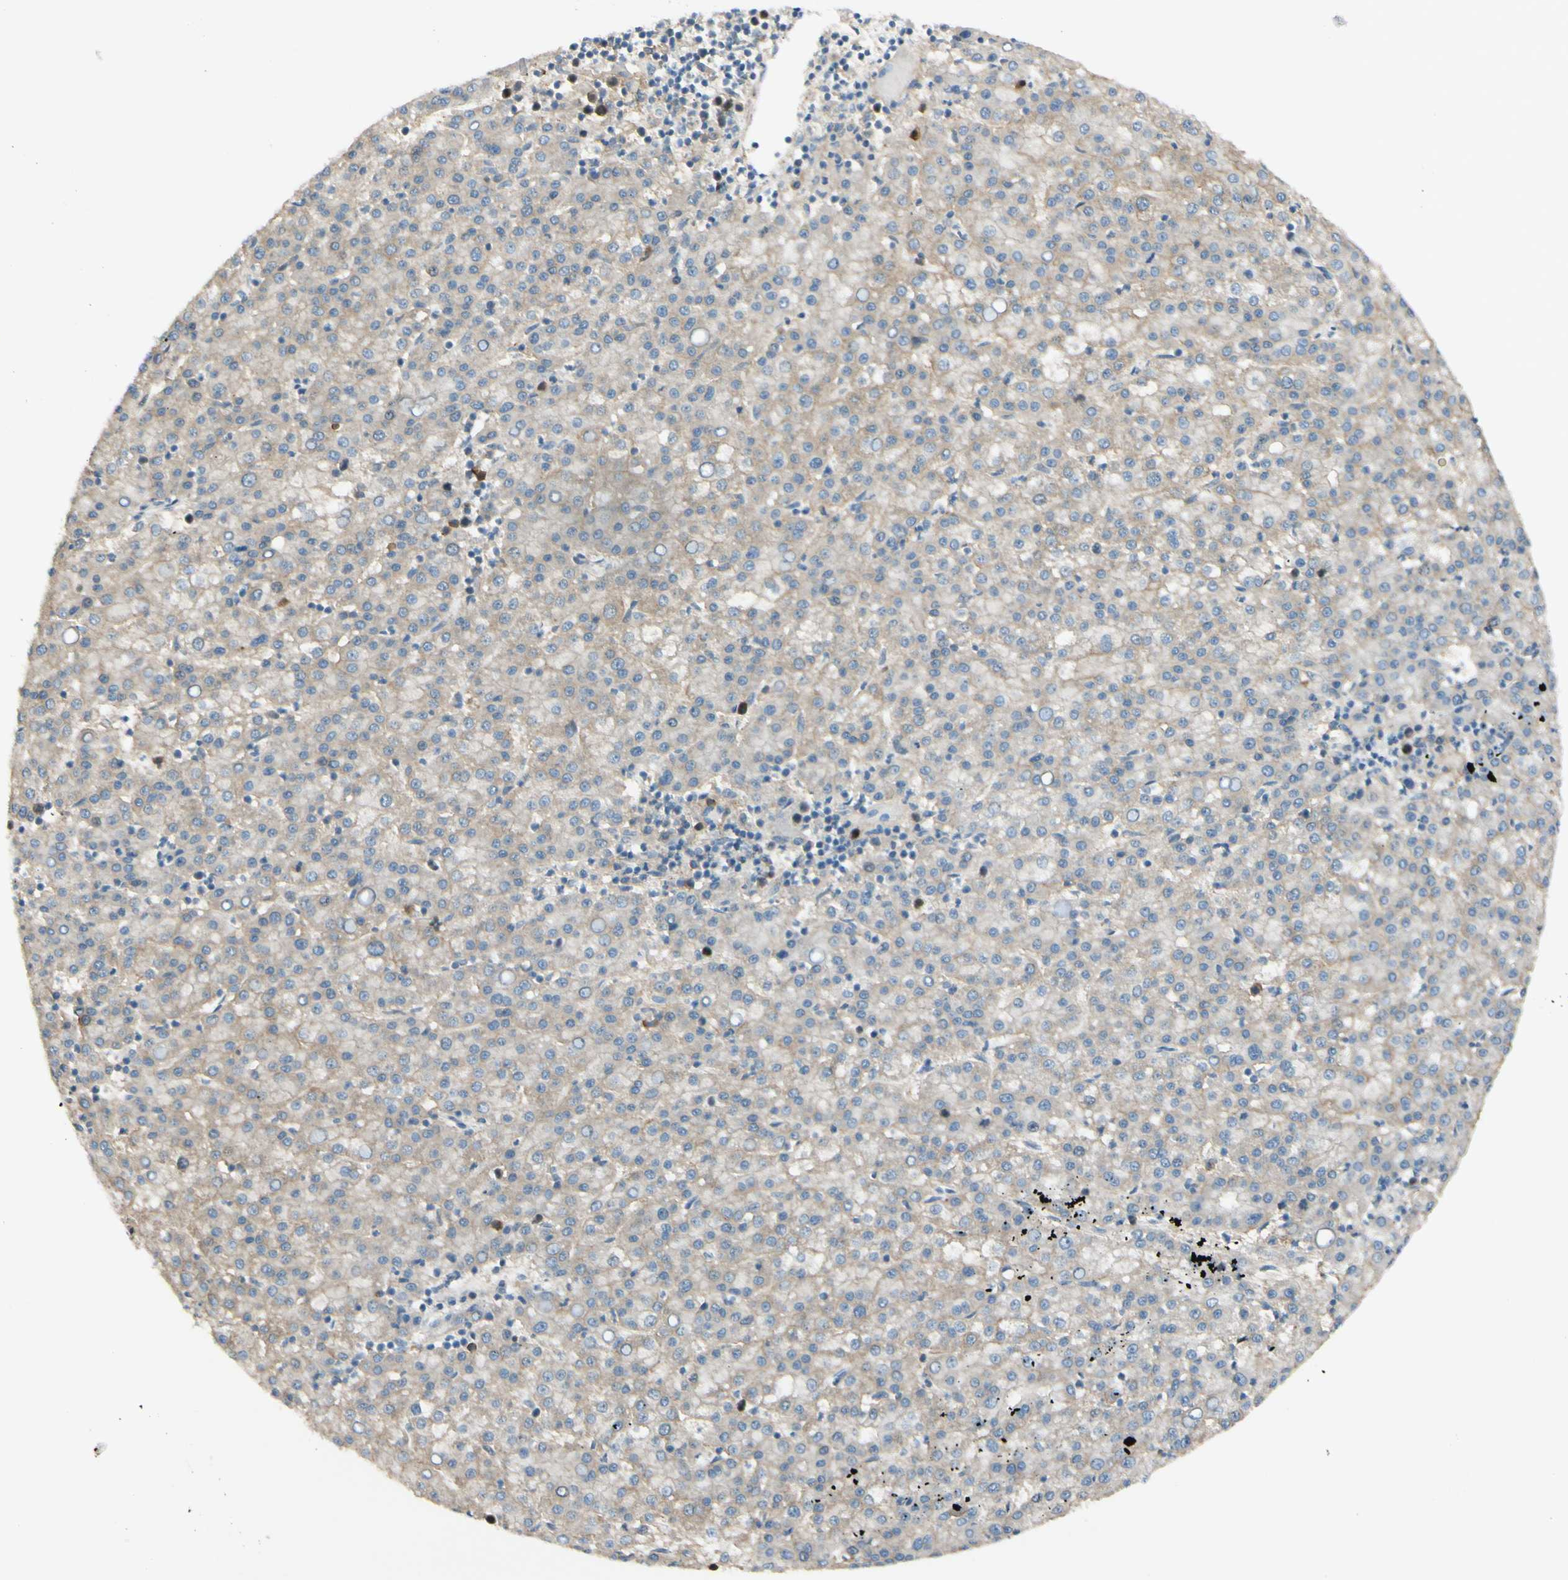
{"staining": {"intensity": "weak", "quantity": "25%-75%", "location": "cytoplasmic/membranous"}, "tissue": "liver cancer", "cell_type": "Tumor cells", "image_type": "cancer", "snomed": [{"axis": "morphology", "description": "Carcinoma, Hepatocellular, NOS"}, {"axis": "topography", "description": "Liver"}], "caption": "This is a photomicrograph of IHC staining of liver hepatocellular carcinoma, which shows weak positivity in the cytoplasmic/membranous of tumor cells.", "gene": "PTTG1", "patient": {"sex": "female", "age": 58}}